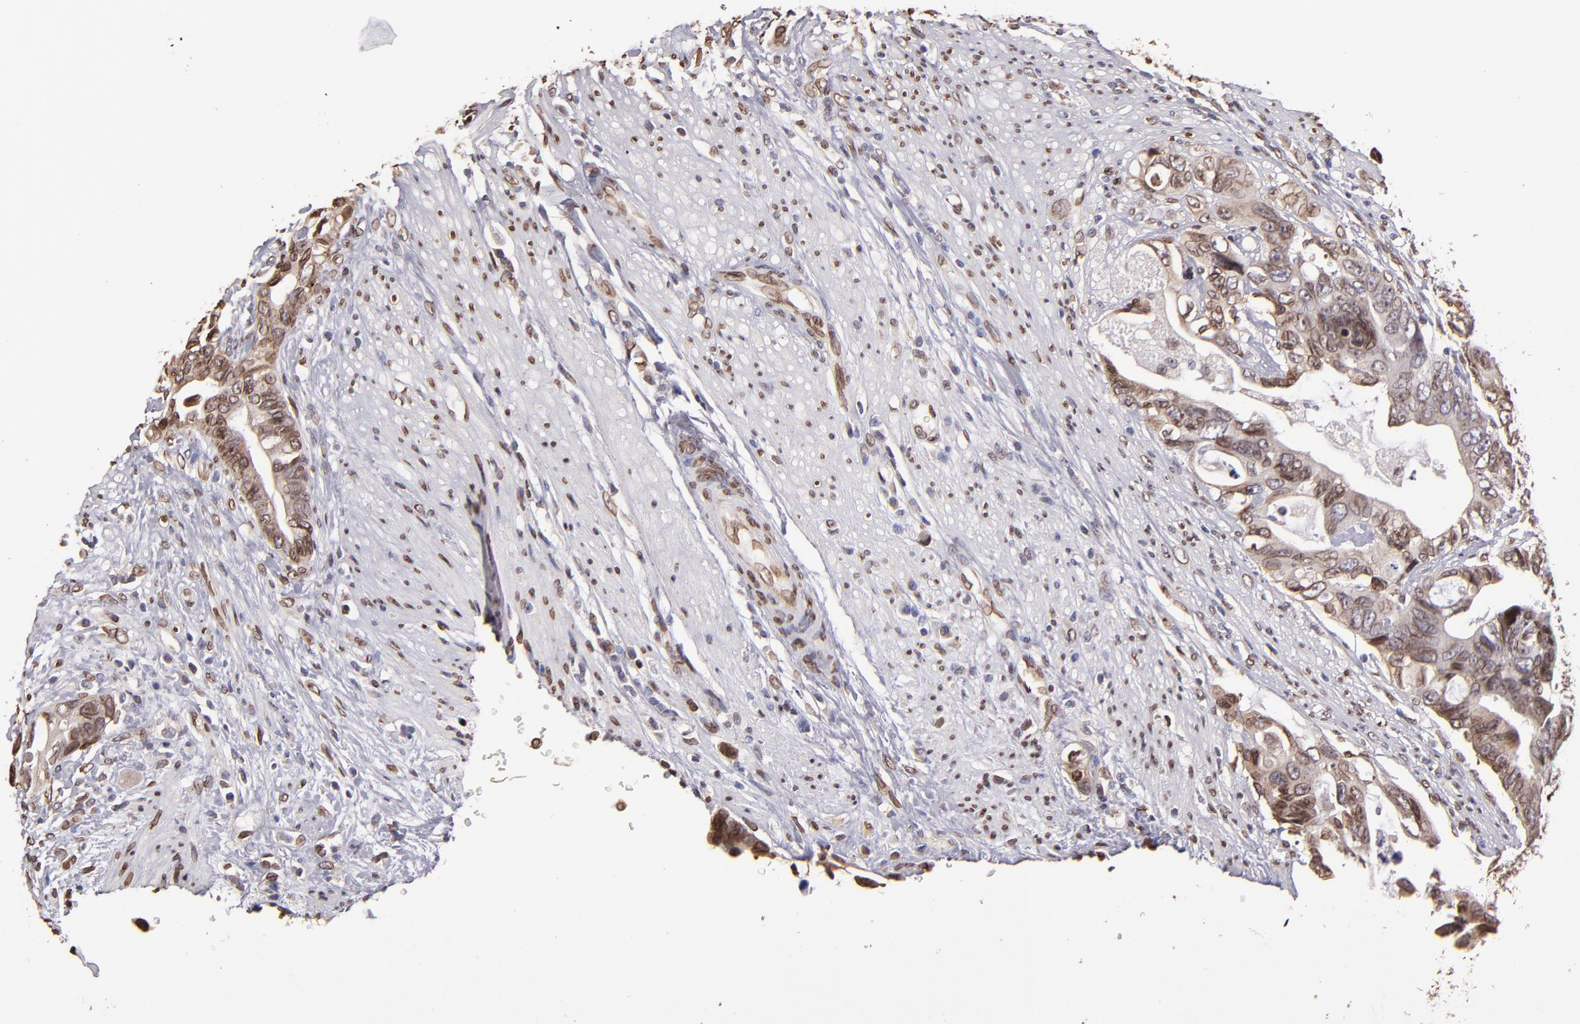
{"staining": {"intensity": "weak", "quantity": ">75%", "location": "cytoplasmic/membranous,nuclear"}, "tissue": "colorectal cancer", "cell_type": "Tumor cells", "image_type": "cancer", "snomed": [{"axis": "morphology", "description": "Adenocarcinoma, NOS"}, {"axis": "topography", "description": "Rectum"}], "caption": "The micrograph displays immunohistochemical staining of colorectal cancer. There is weak cytoplasmic/membranous and nuclear staining is identified in about >75% of tumor cells.", "gene": "PUM3", "patient": {"sex": "female", "age": 57}}